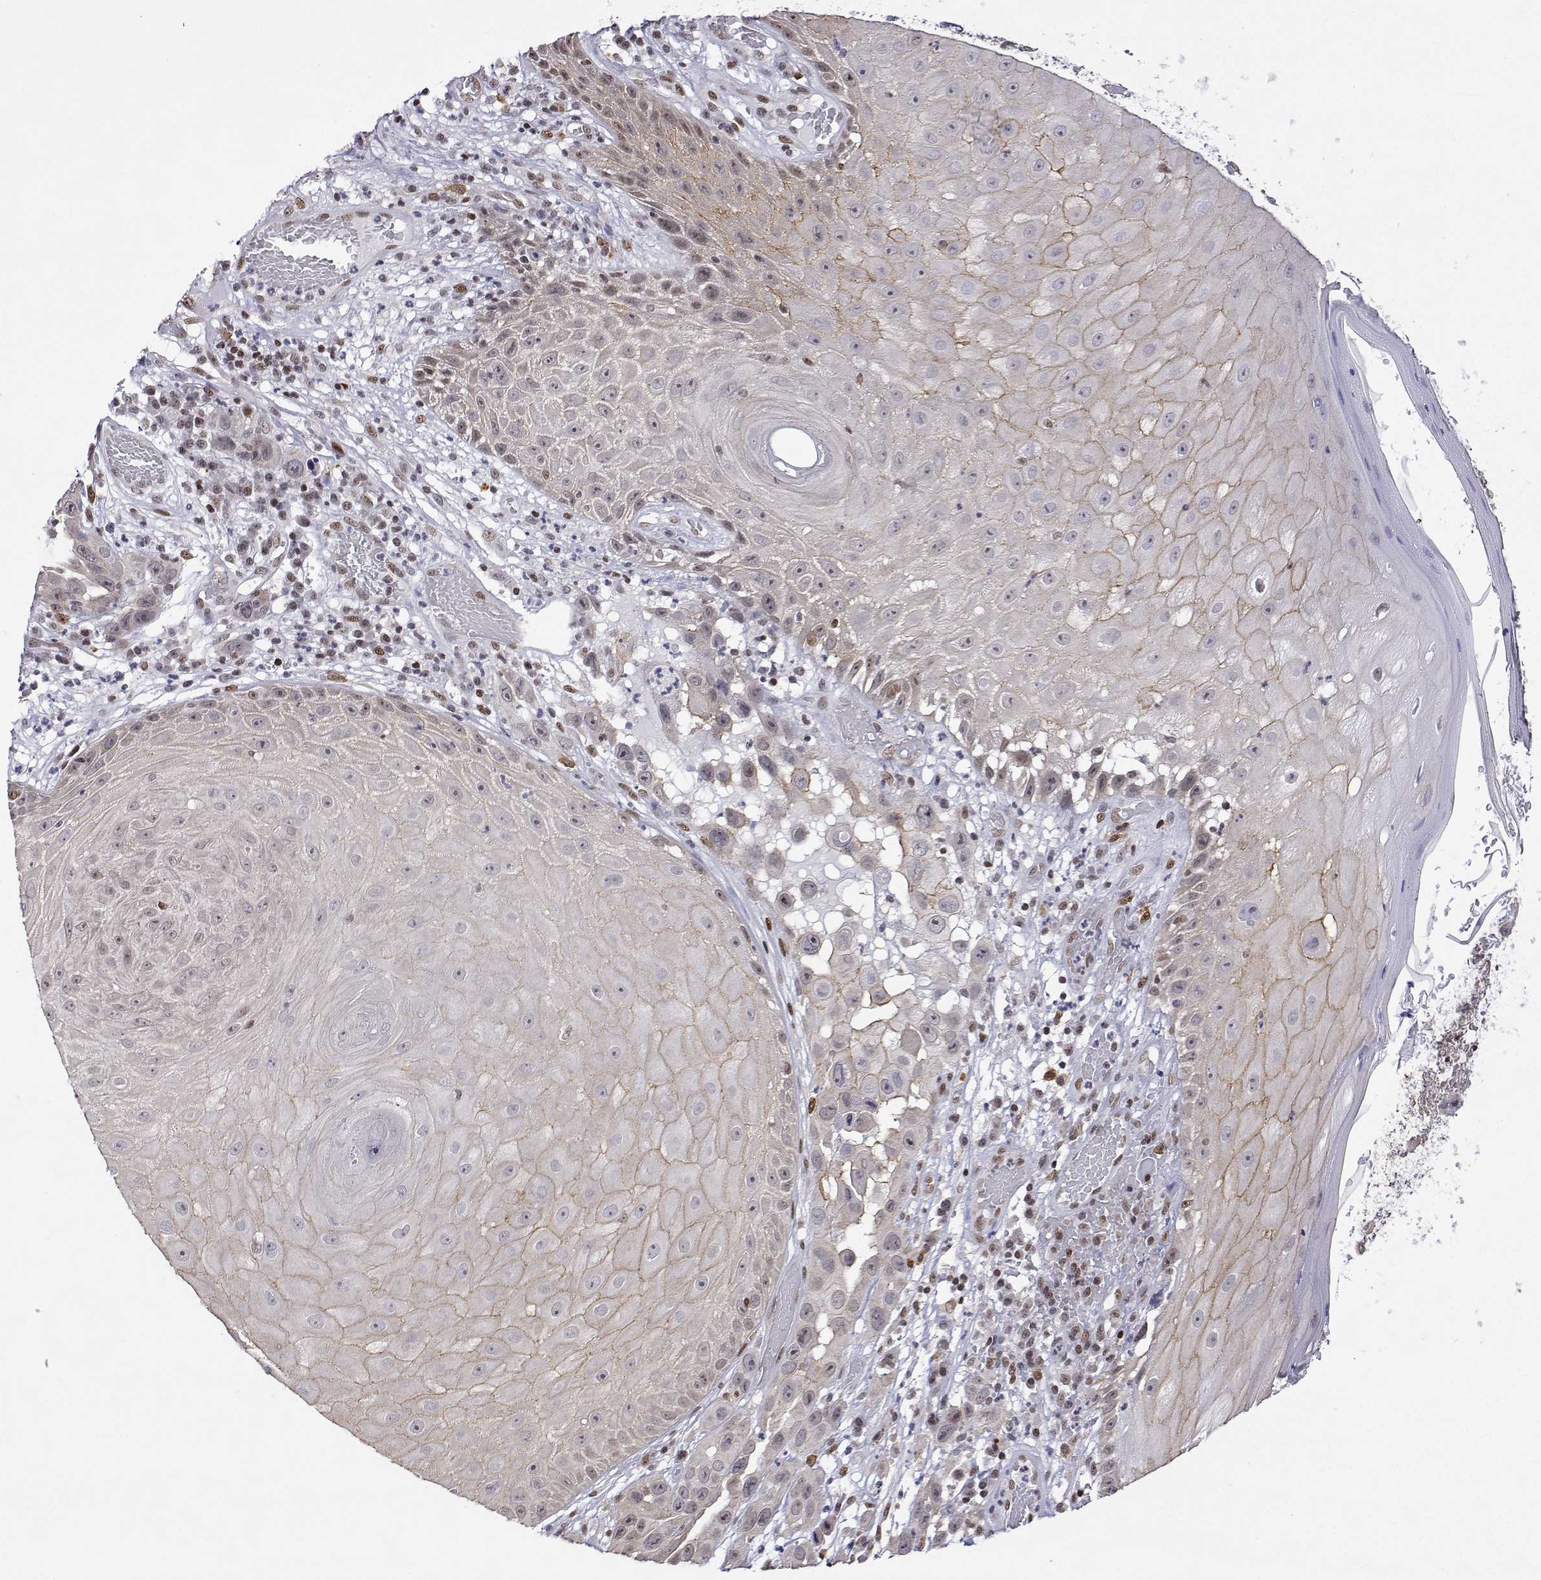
{"staining": {"intensity": "weak", "quantity": "<25%", "location": "nuclear"}, "tissue": "skin cancer", "cell_type": "Tumor cells", "image_type": "cancer", "snomed": [{"axis": "morphology", "description": "Squamous cell carcinoma, NOS"}, {"axis": "topography", "description": "Skin"}], "caption": "This is an immunohistochemistry (IHC) histopathology image of human skin cancer. There is no expression in tumor cells.", "gene": "XPC", "patient": {"sex": "male", "age": 81}}